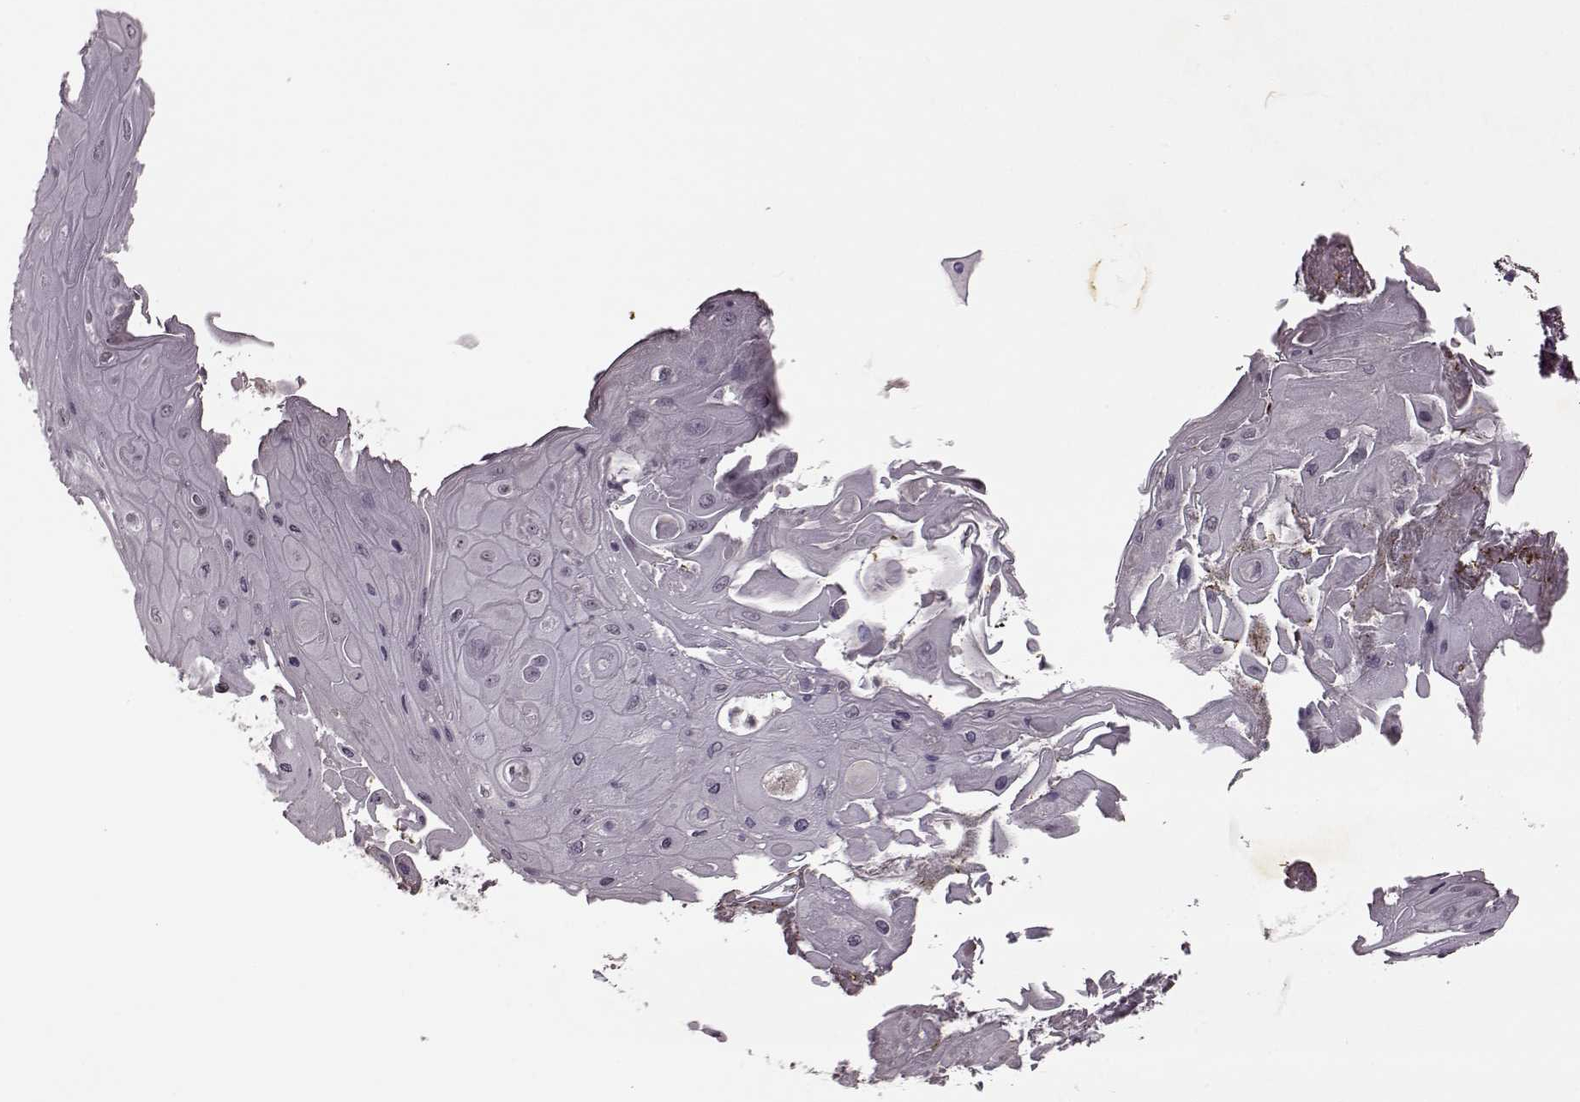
{"staining": {"intensity": "negative", "quantity": "none", "location": "none"}, "tissue": "skin cancer", "cell_type": "Tumor cells", "image_type": "cancer", "snomed": [{"axis": "morphology", "description": "Squamous cell carcinoma, NOS"}, {"axis": "topography", "description": "Skin"}], "caption": "This image is of skin squamous cell carcinoma stained with immunohistochemistry (IHC) to label a protein in brown with the nuclei are counter-stained blue. There is no staining in tumor cells.", "gene": "CNGA3", "patient": {"sex": "male", "age": 62}}